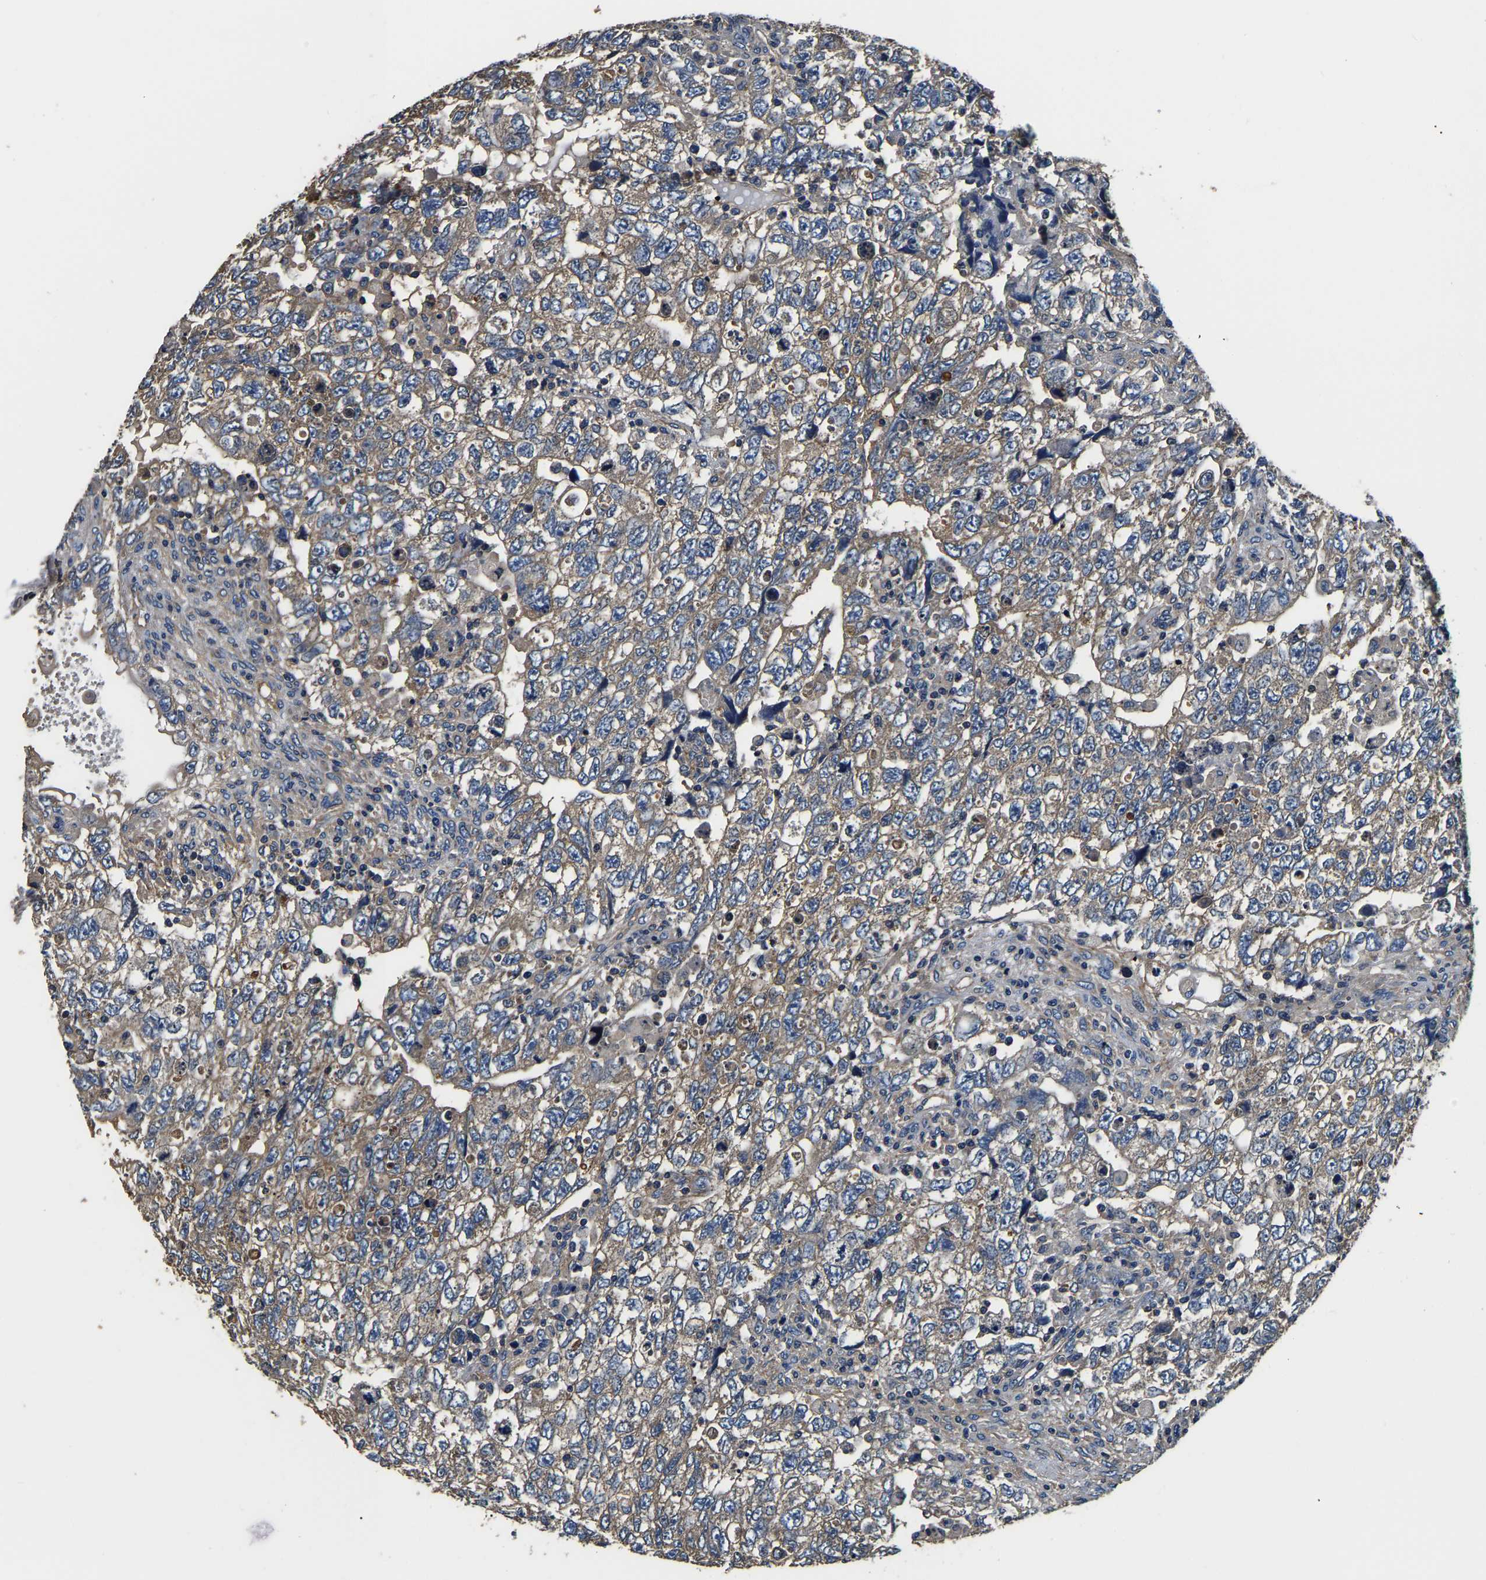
{"staining": {"intensity": "moderate", "quantity": ">75%", "location": "cytoplasmic/membranous"}, "tissue": "testis cancer", "cell_type": "Tumor cells", "image_type": "cancer", "snomed": [{"axis": "morphology", "description": "Carcinoma, Embryonal, NOS"}, {"axis": "topography", "description": "Testis"}], "caption": "Protein analysis of embryonal carcinoma (testis) tissue exhibits moderate cytoplasmic/membranous staining in approximately >75% of tumor cells.", "gene": "SH3GLB1", "patient": {"sex": "male", "age": 36}}